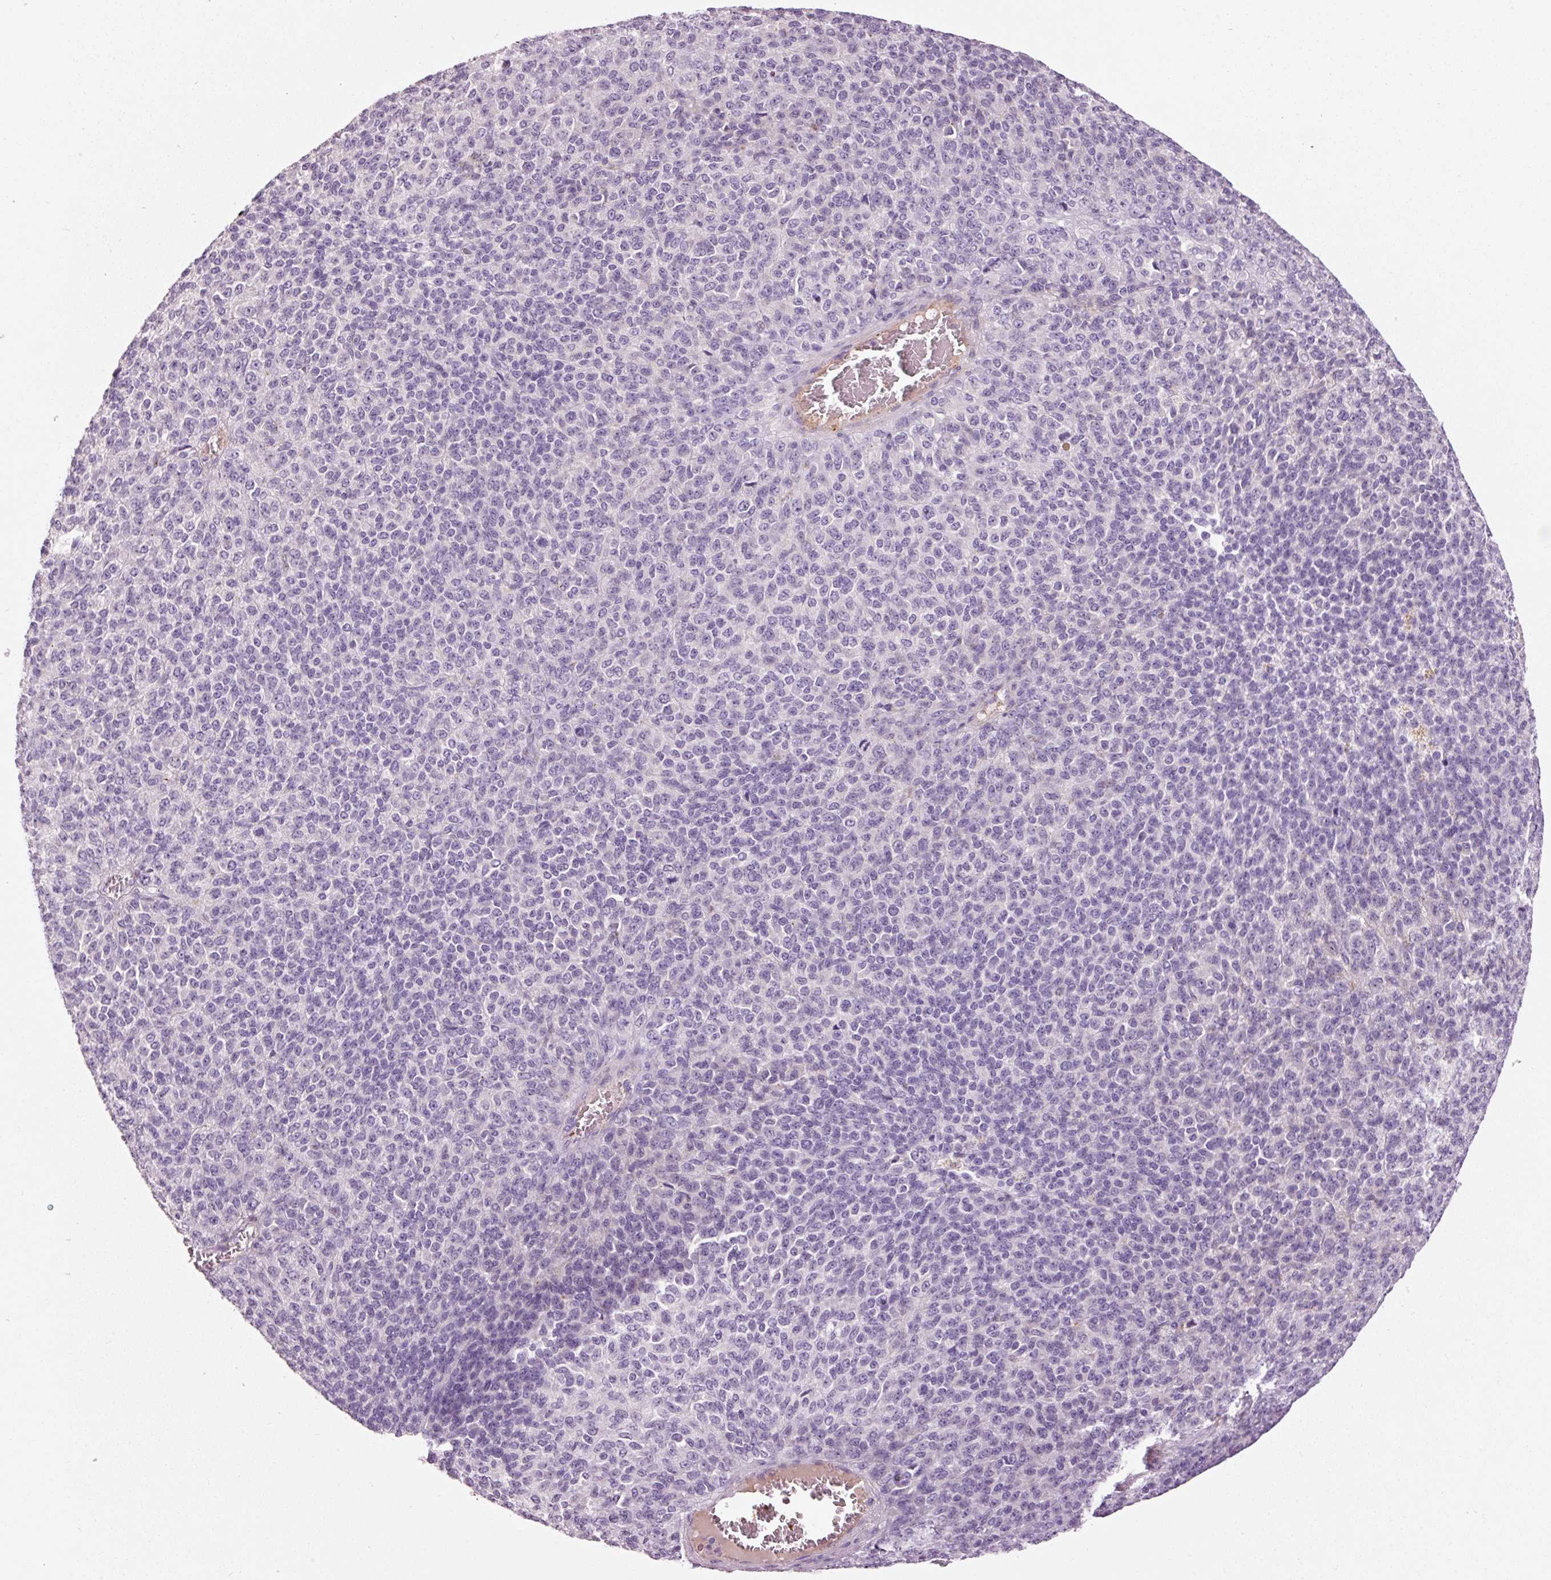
{"staining": {"intensity": "negative", "quantity": "none", "location": "none"}, "tissue": "melanoma", "cell_type": "Tumor cells", "image_type": "cancer", "snomed": [{"axis": "morphology", "description": "Malignant melanoma, Metastatic site"}, {"axis": "topography", "description": "Brain"}], "caption": "Image shows no significant protein staining in tumor cells of malignant melanoma (metastatic site). Nuclei are stained in blue.", "gene": "MUC5AC", "patient": {"sex": "female", "age": 56}}